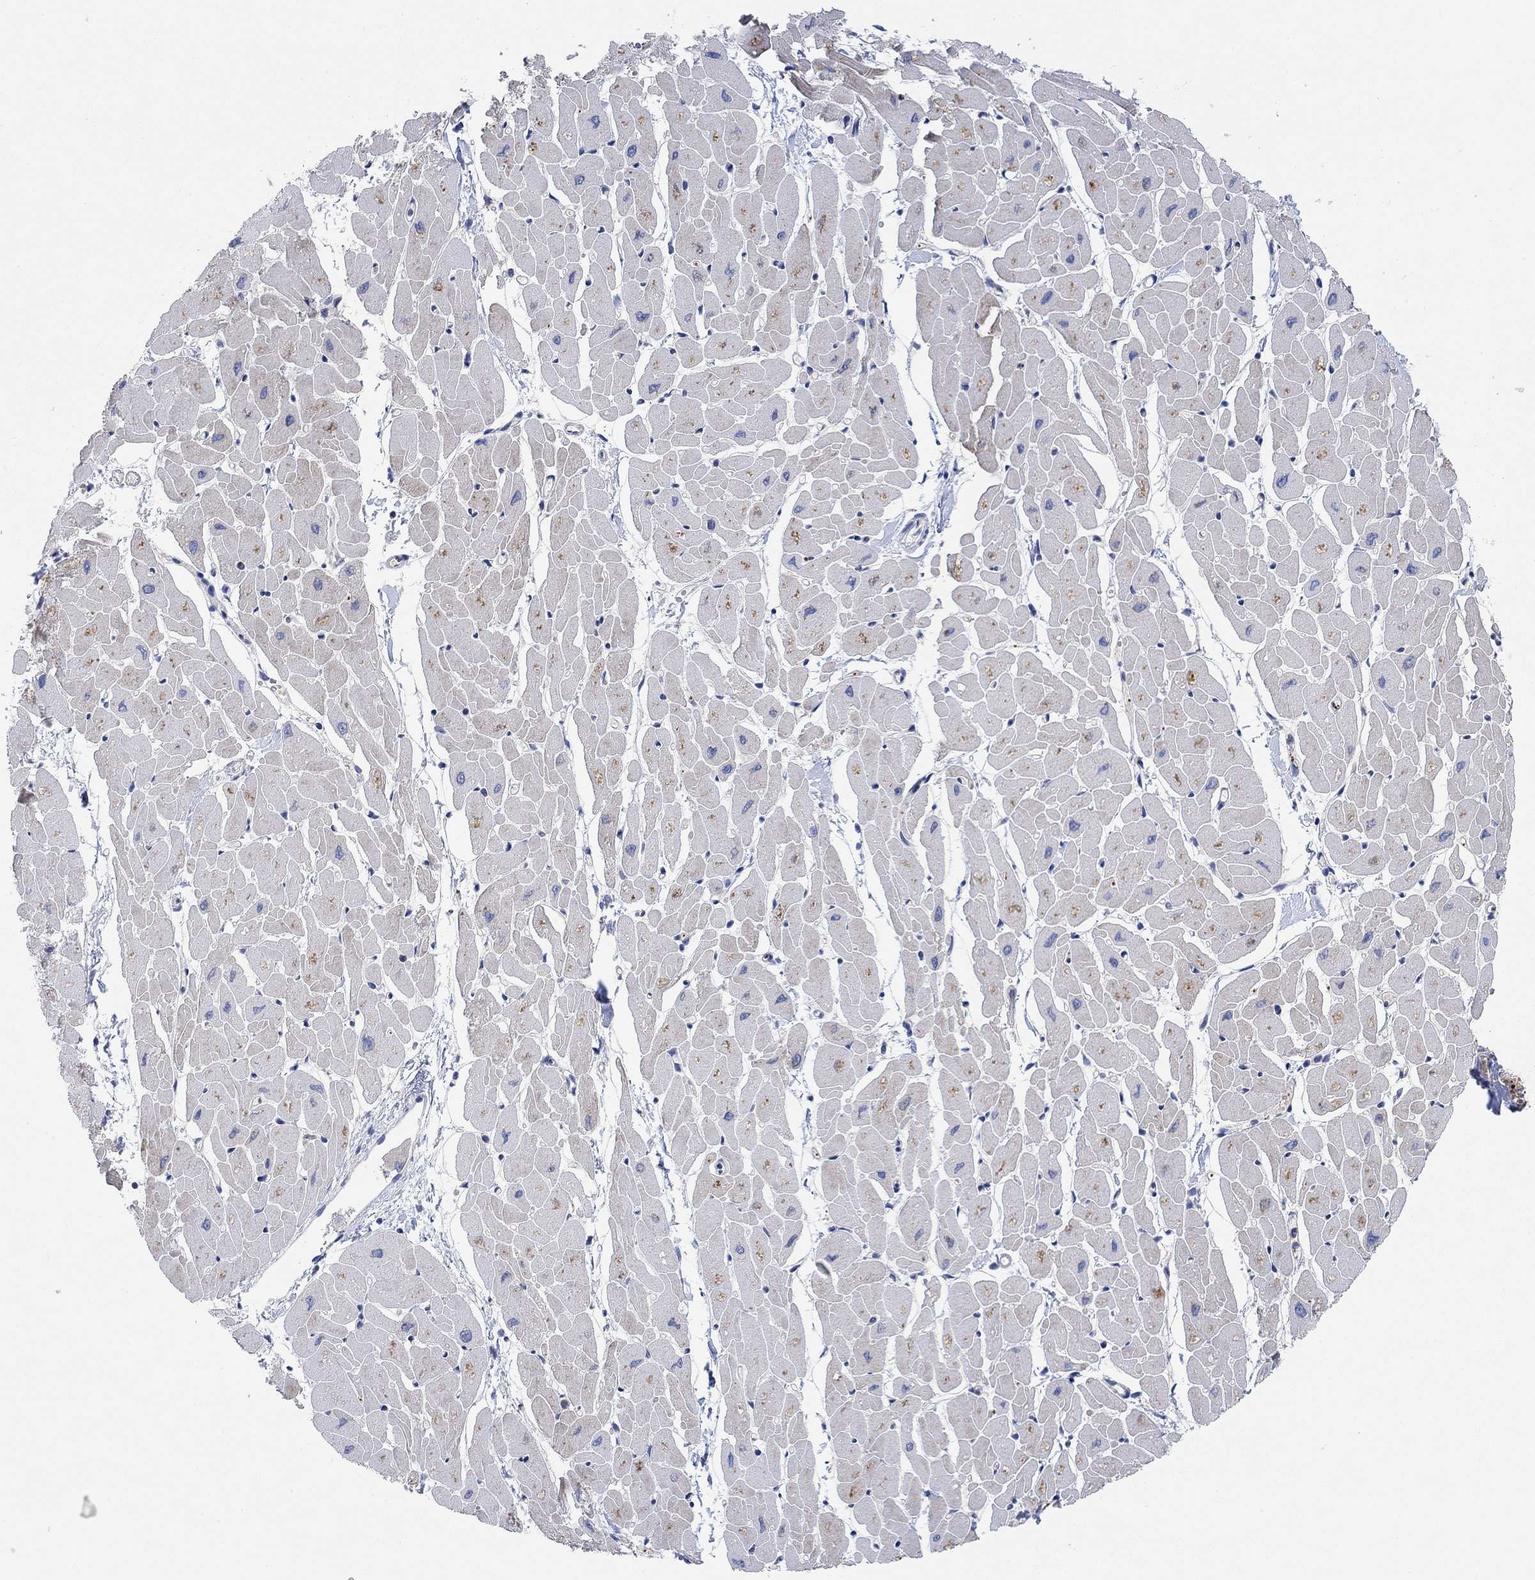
{"staining": {"intensity": "moderate", "quantity": "<25%", "location": "cytoplasmic/membranous"}, "tissue": "heart muscle", "cell_type": "Cardiomyocytes", "image_type": "normal", "snomed": [{"axis": "morphology", "description": "Normal tissue, NOS"}, {"axis": "topography", "description": "Heart"}], "caption": "IHC (DAB (3,3'-diaminobenzidine)) staining of normal heart muscle displays moderate cytoplasmic/membranous protein positivity in approximately <25% of cardiomyocytes.", "gene": "PMFBP1", "patient": {"sex": "male", "age": 57}}